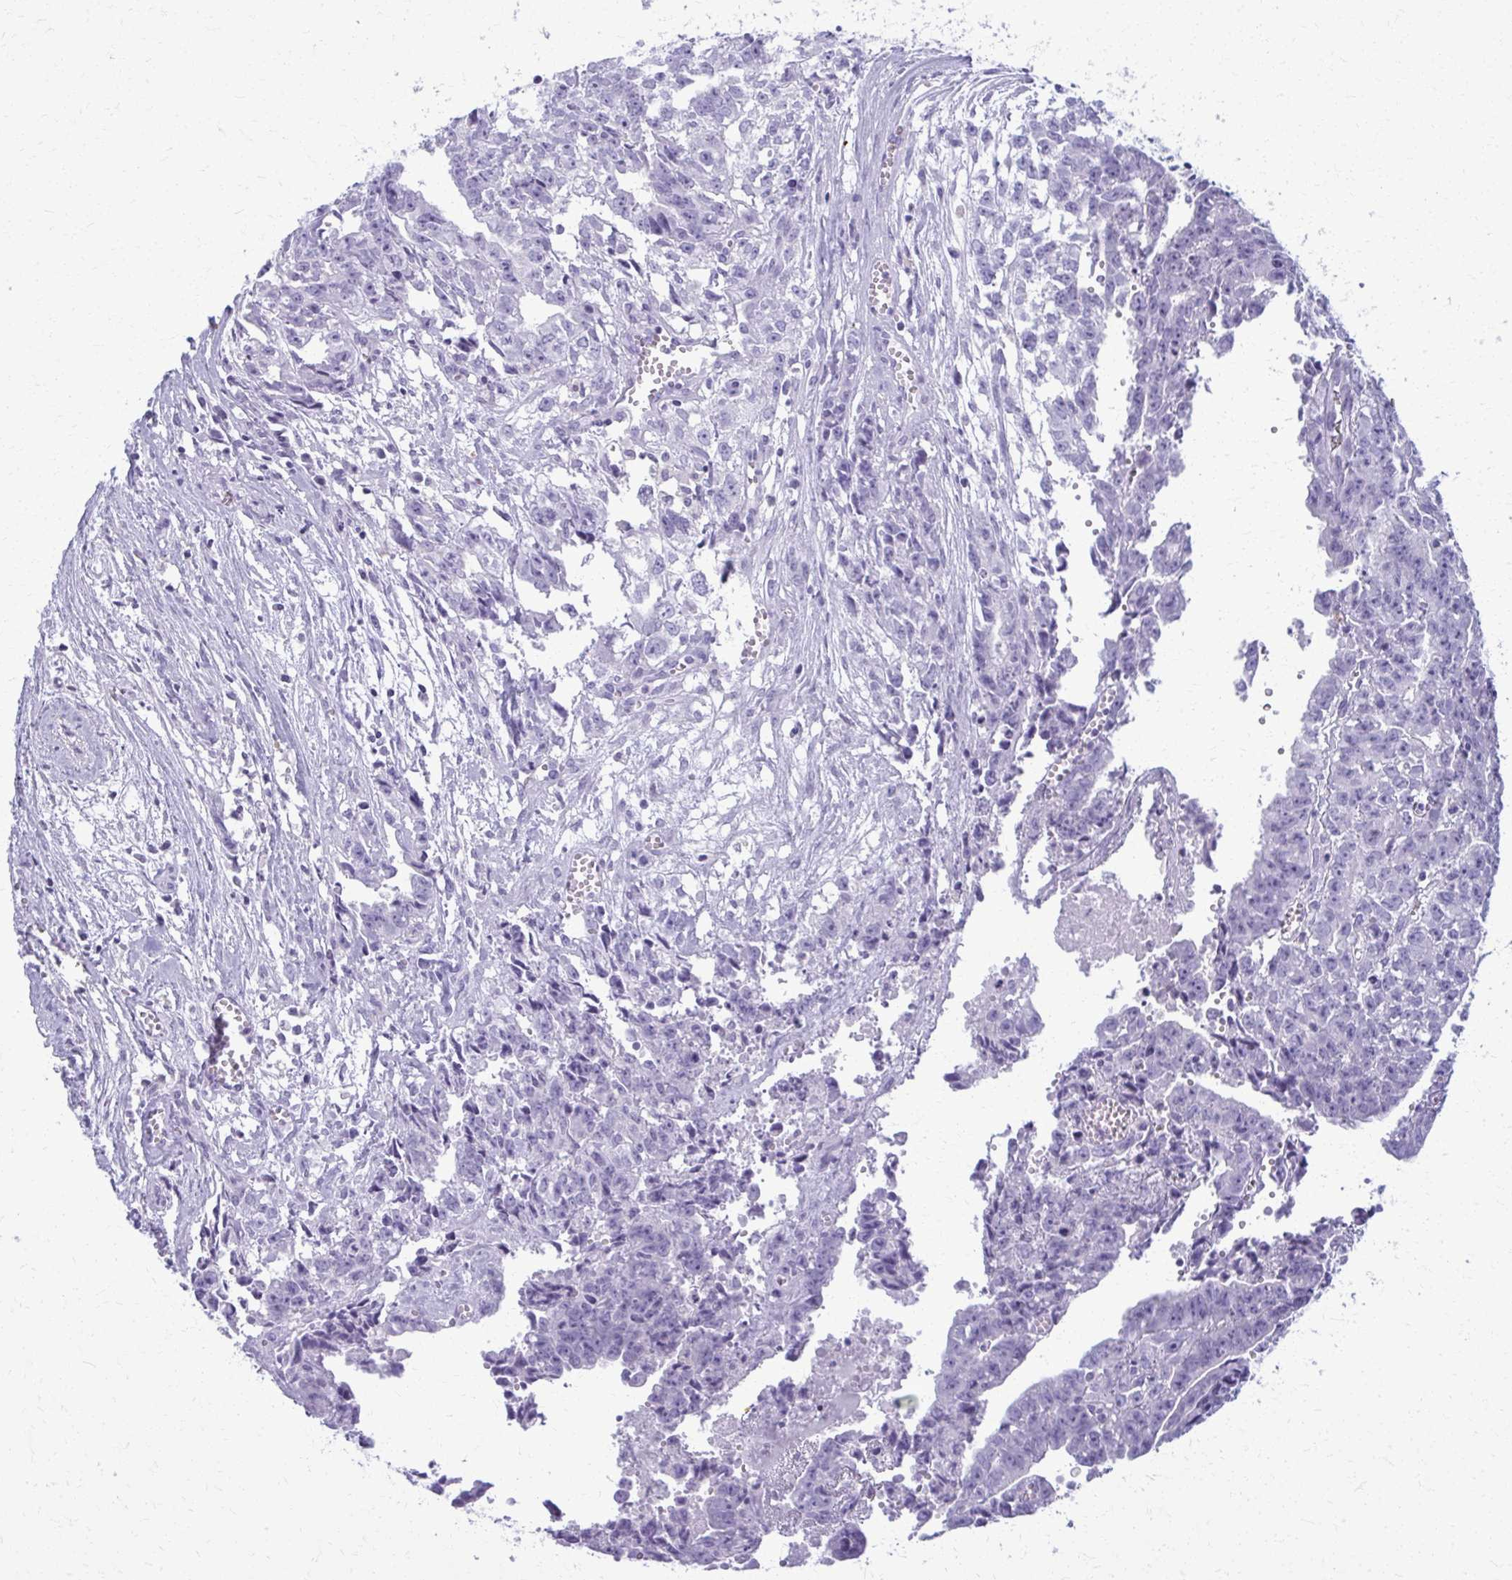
{"staining": {"intensity": "negative", "quantity": "none", "location": "none"}, "tissue": "testis cancer", "cell_type": "Tumor cells", "image_type": "cancer", "snomed": [{"axis": "morphology", "description": "Carcinoma, Embryonal, NOS"}, {"axis": "morphology", "description": "Teratoma, malignant, NOS"}, {"axis": "topography", "description": "Testis"}], "caption": "A high-resolution photomicrograph shows IHC staining of malignant teratoma (testis), which exhibits no significant expression in tumor cells.", "gene": "ACSM2B", "patient": {"sex": "male", "age": 24}}